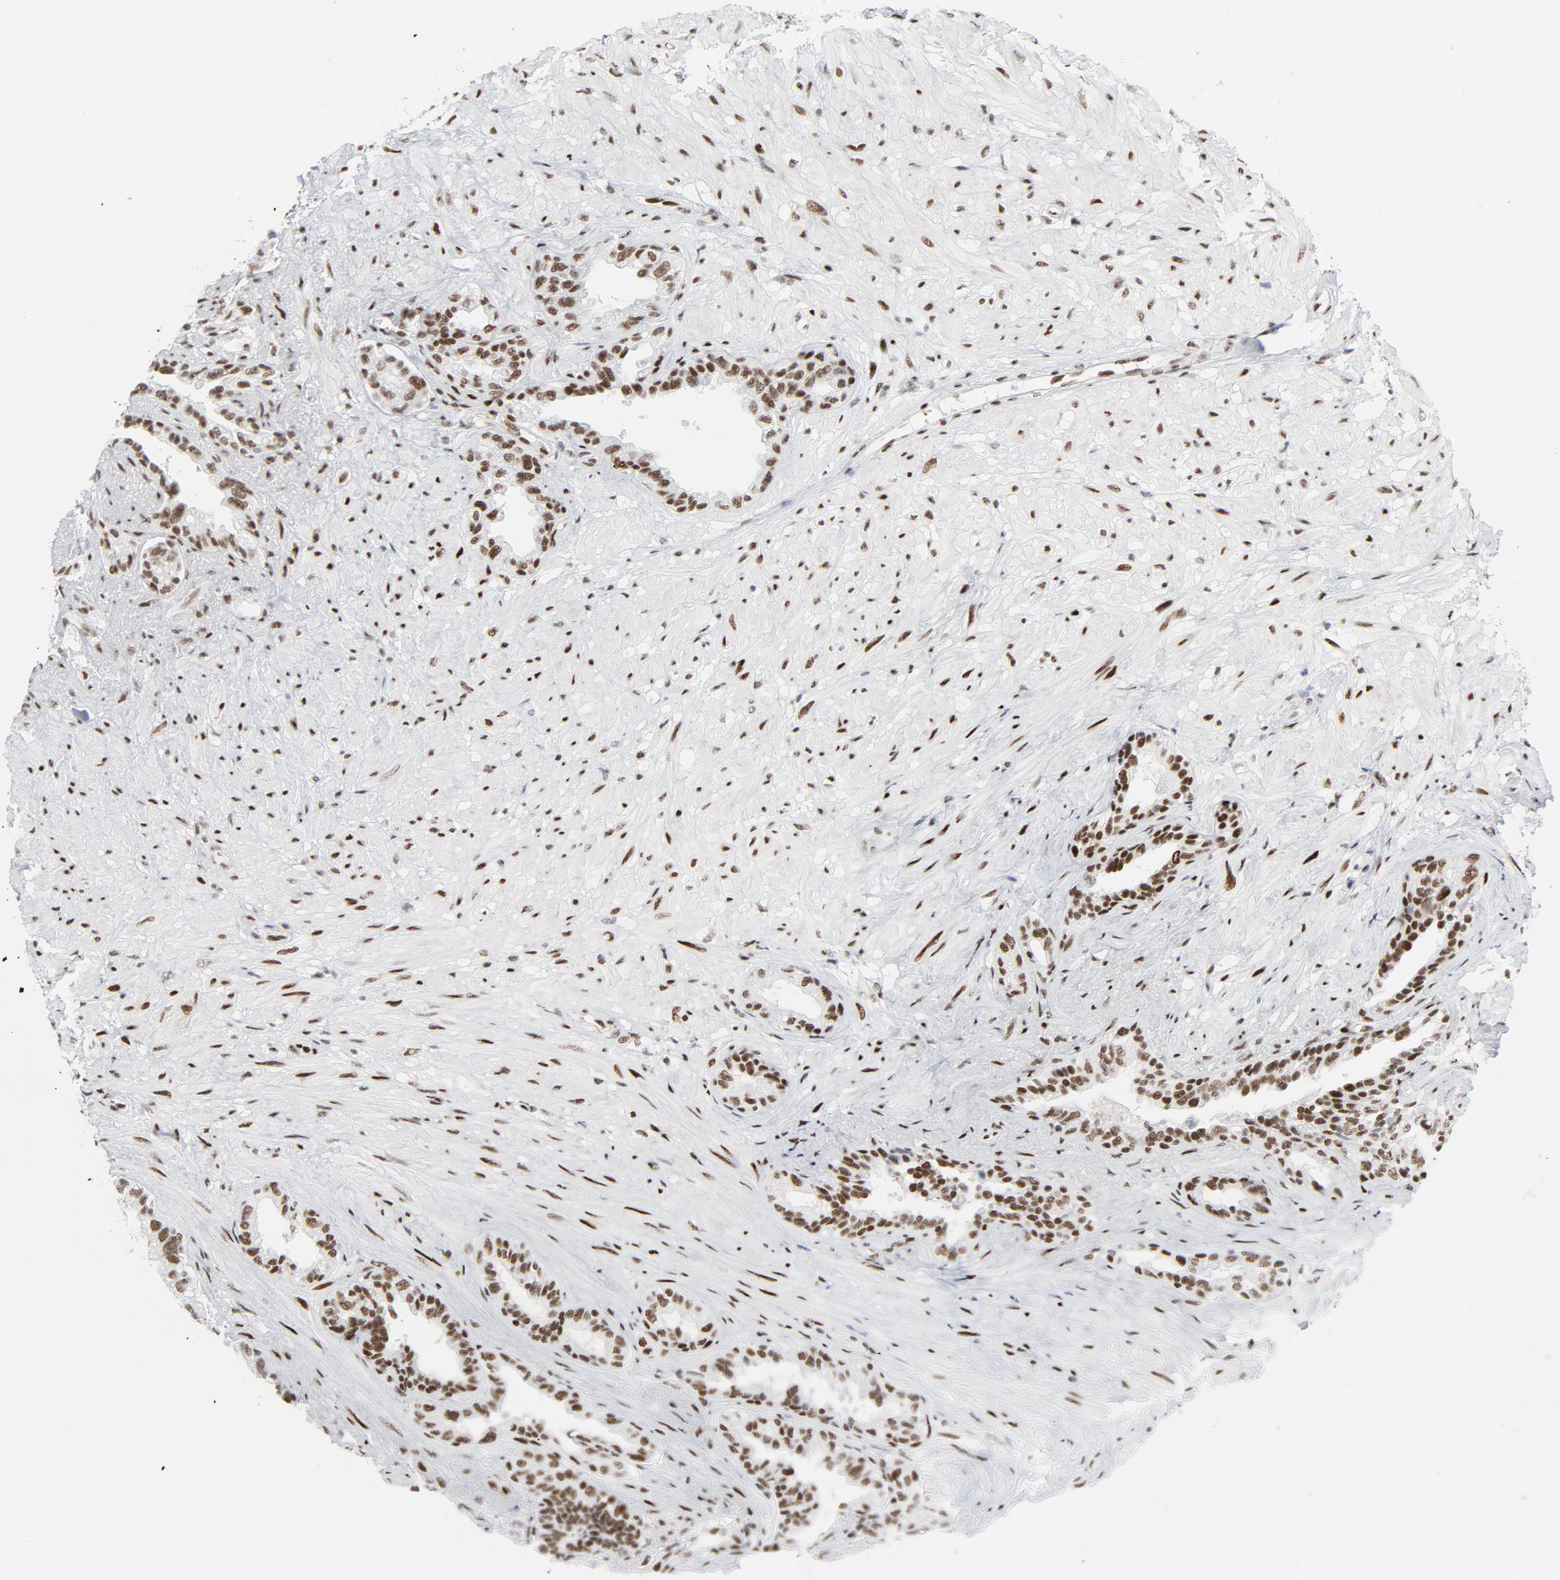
{"staining": {"intensity": "moderate", "quantity": "25%-75%", "location": "nuclear"}, "tissue": "seminal vesicle", "cell_type": "Glandular cells", "image_type": "normal", "snomed": [{"axis": "morphology", "description": "Normal tissue, NOS"}, {"axis": "topography", "description": "Seminal veicle"}], "caption": "Protein positivity by immunohistochemistry (IHC) shows moderate nuclear positivity in about 25%-75% of glandular cells in benign seminal vesicle. Using DAB (3,3'-diaminobenzidine) (brown) and hematoxylin (blue) stains, captured at high magnification using brightfield microscopy.", "gene": "HSF1", "patient": {"sex": "male", "age": 61}}